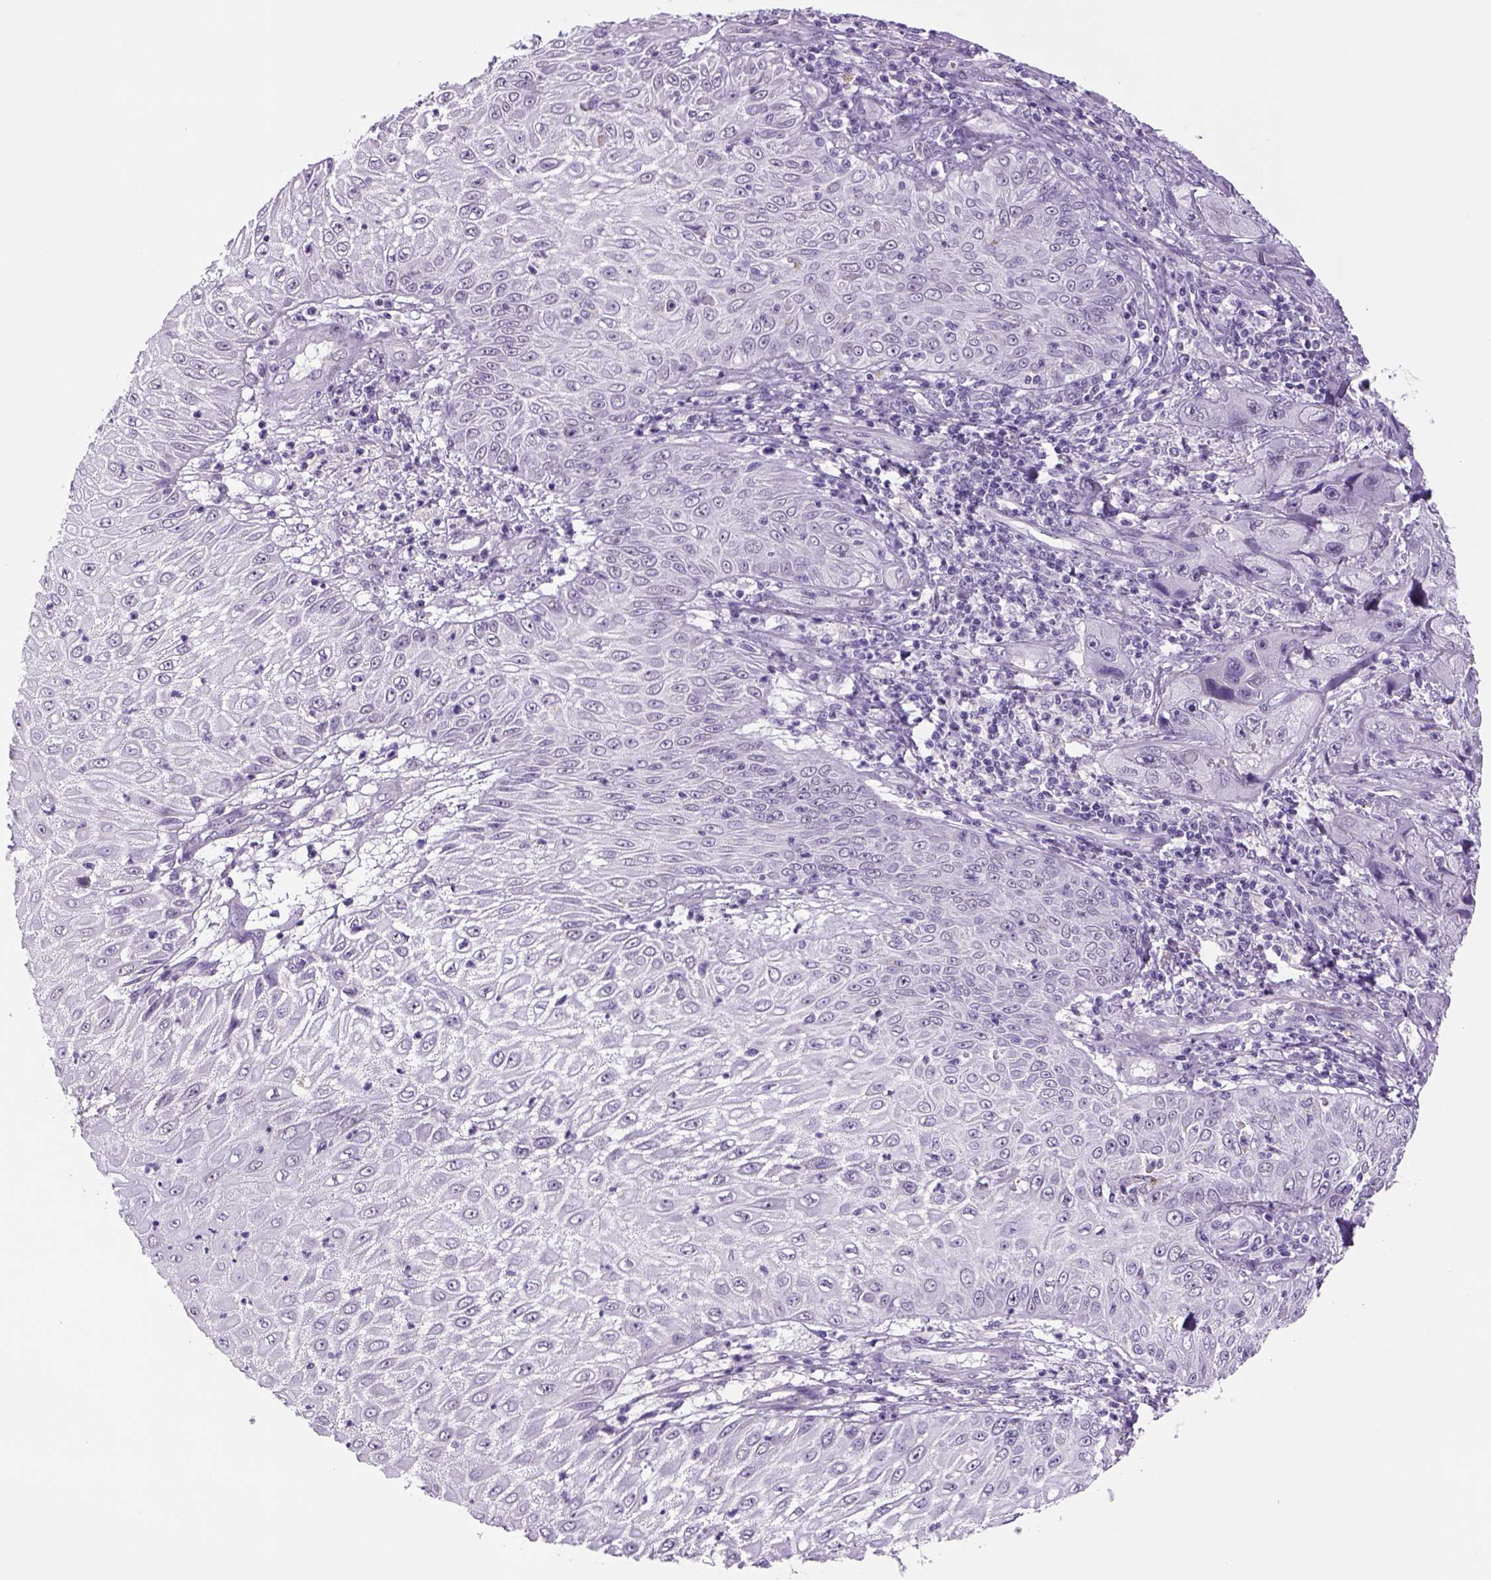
{"staining": {"intensity": "negative", "quantity": "none", "location": "none"}, "tissue": "skin cancer", "cell_type": "Tumor cells", "image_type": "cancer", "snomed": [{"axis": "morphology", "description": "Squamous cell carcinoma, NOS"}, {"axis": "topography", "description": "Skin"}, {"axis": "topography", "description": "Subcutis"}], "caption": "Photomicrograph shows no protein positivity in tumor cells of skin cancer tissue.", "gene": "DBH", "patient": {"sex": "male", "age": 73}}